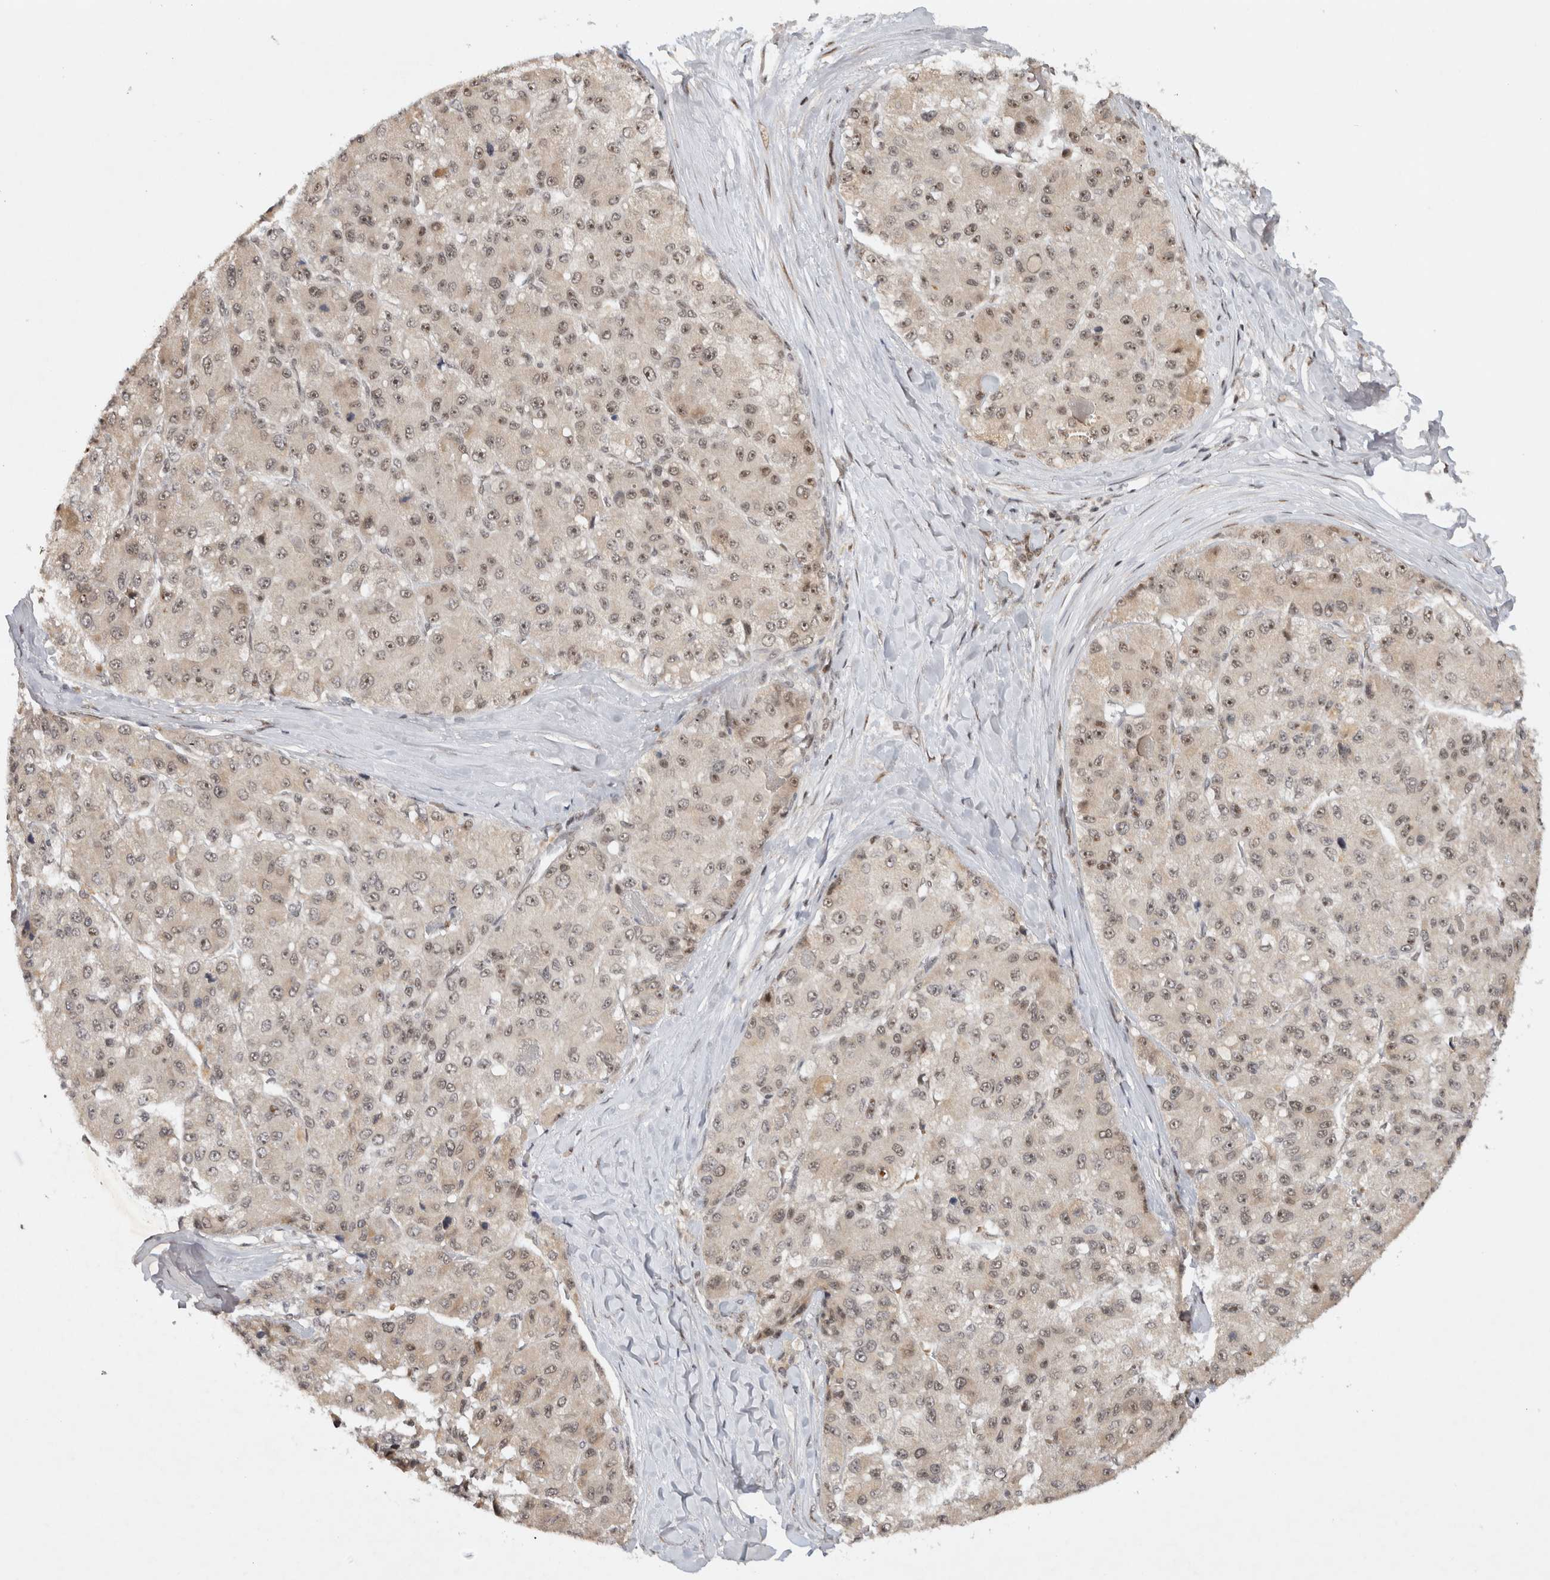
{"staining": {"intensity": "weak", "quantity": ">75%", "location": "nuclear"}, "tissue": "liver cancer", "cell_type": "Tumor cells", "image_type": "cancer", "snomed": [{"axis": "morphology", "description": "Carcinoma, Hepatocellular, NOS"}, {"axis": "topography", "description": "Liver"}], "caption": "Immunohistochemistry photomicrograph of liver cancer (hepatocellular carcinoma) stained for a protein (brown), which exhibits low levels of weak nuclear positivity in approximately >75% of tumor cells.", "gene": "HESX1", "patient": {"sex": "male", "age": 80}}